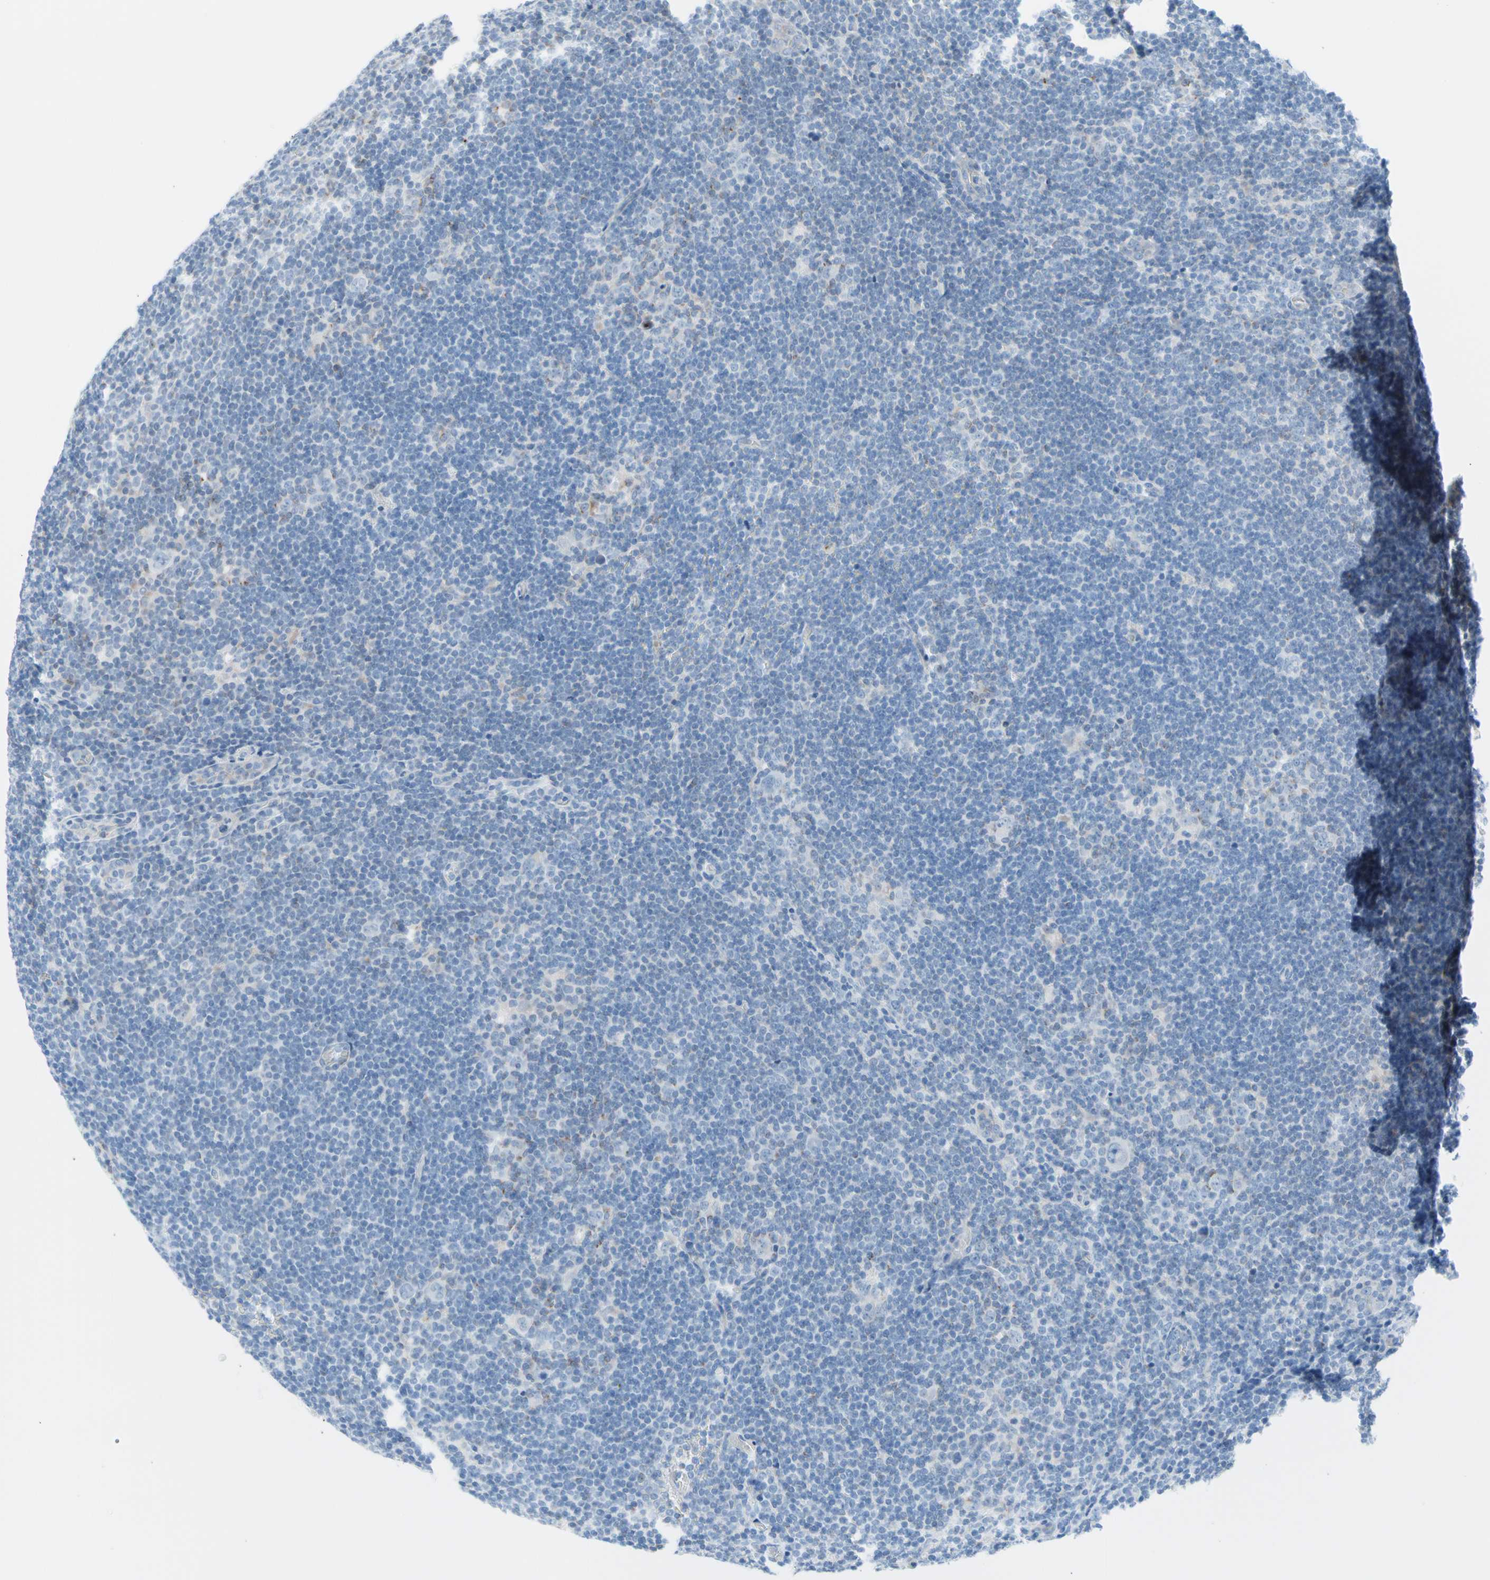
{"staining": {"intensity": "negative", "quantity": "none", "location": "none"}, "tissue": "lymphoma", "cell_type": "Tumor cells", "image_type": "cancer", "snomed": [{"axis": "morphology", "description": "Hodgkin's disease, NOS"}, {"axis": "topography", "description": "Lymph node"}], "caption": "A photomicrograph of Hodgkin's disease stained for a protein reveals no brown staining in tumor cells.", "gene": "HK1", "patient": {"sex": "female", "age": 57}}